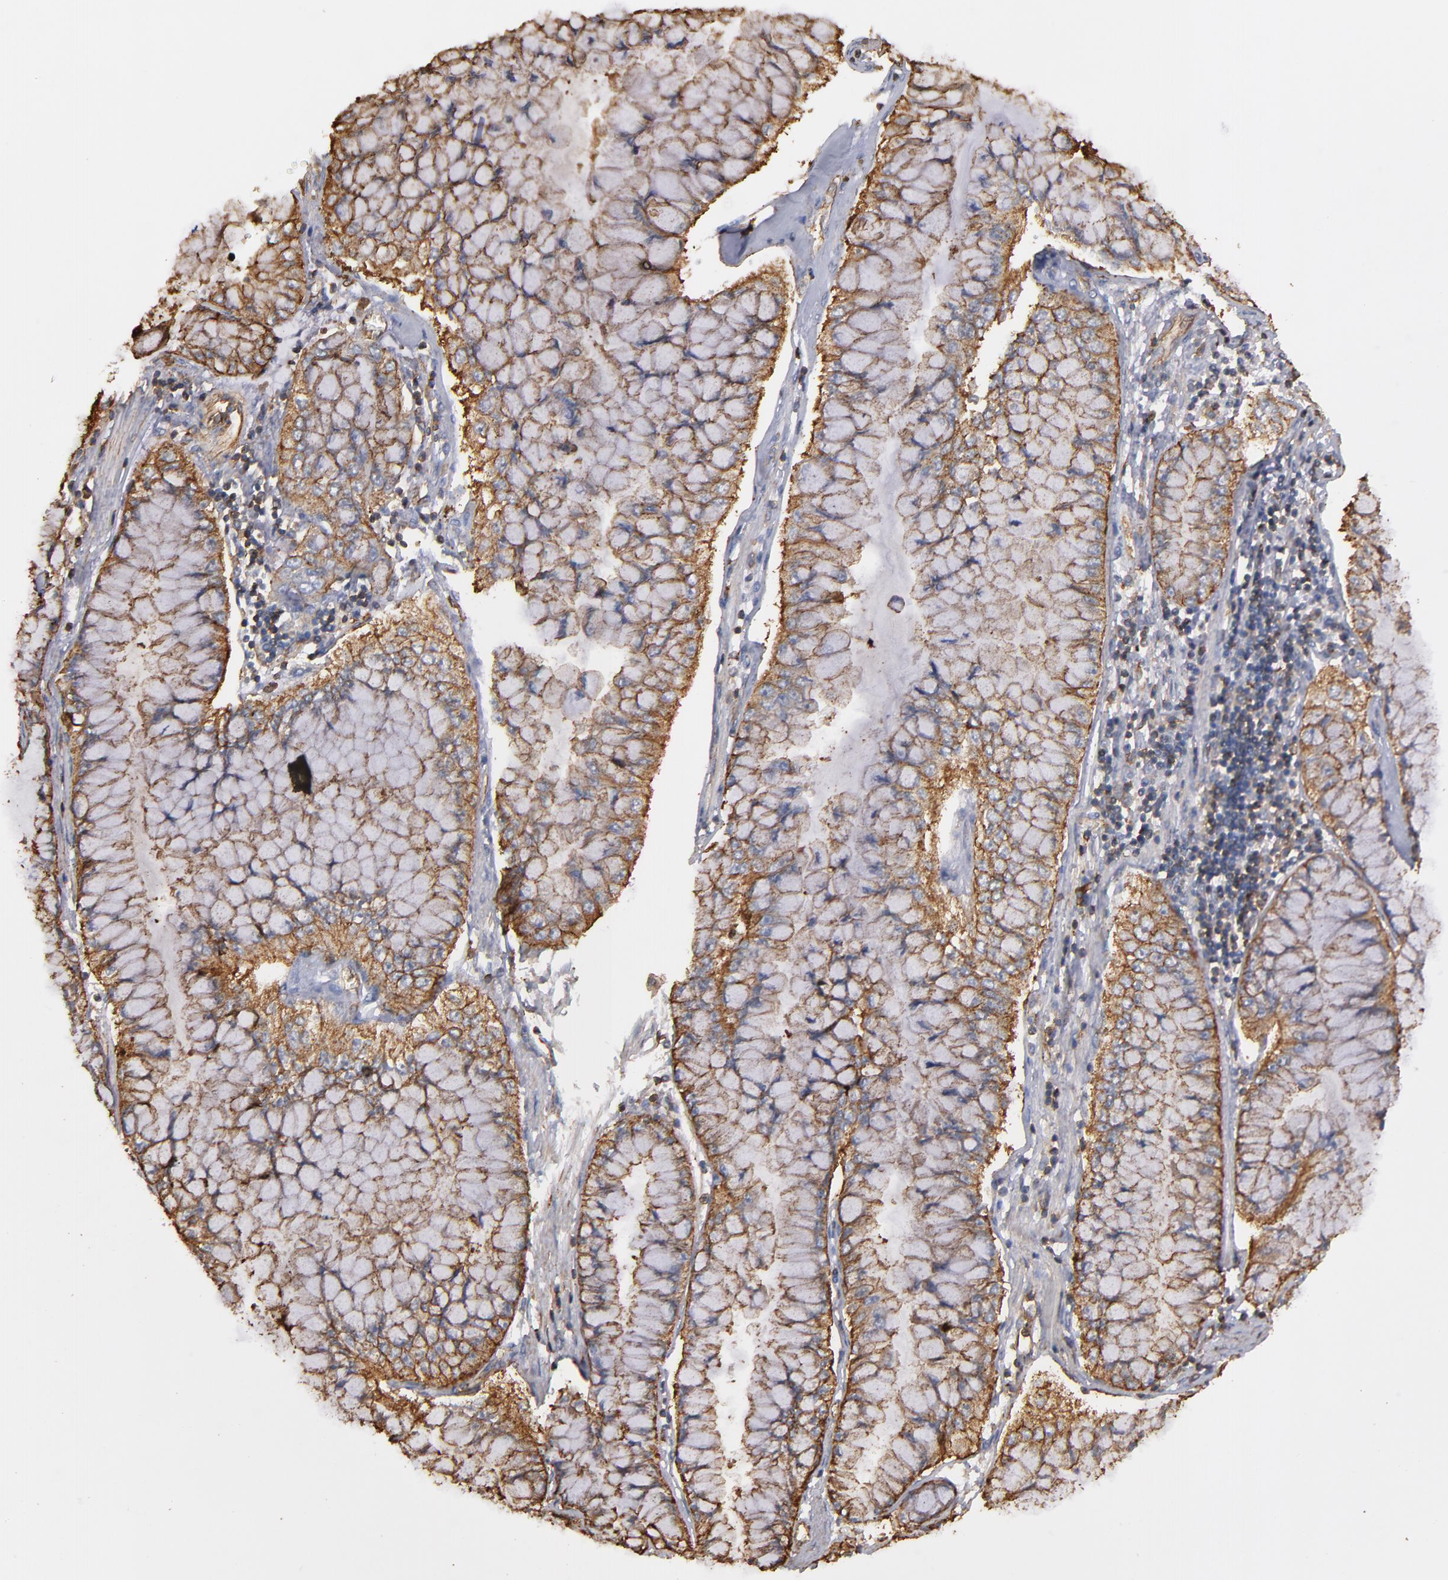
{"staining": {"intensity": "weak", "quantity": ">75%", "location": "cytoplasmic/membranous"}, "tissue": "liver cancer", "cell_type": "Tumor cells", "image_type": "cancer", "snomed": [{"axis": "morphology", "description": "Cholangiocarcinoma"}, {"axis": "topography", "description": "Liver"}], "caption": "Protein positivity by immunohistochemistry (IHC) shows weak cytoplasmic/membranous staining in approximately >75% of tumor cells in liver cancer. (IHC, brightfield microscopy, high magnification).", "gene": "ACTN4", "patient": {"sex": "female", "age": 79}}